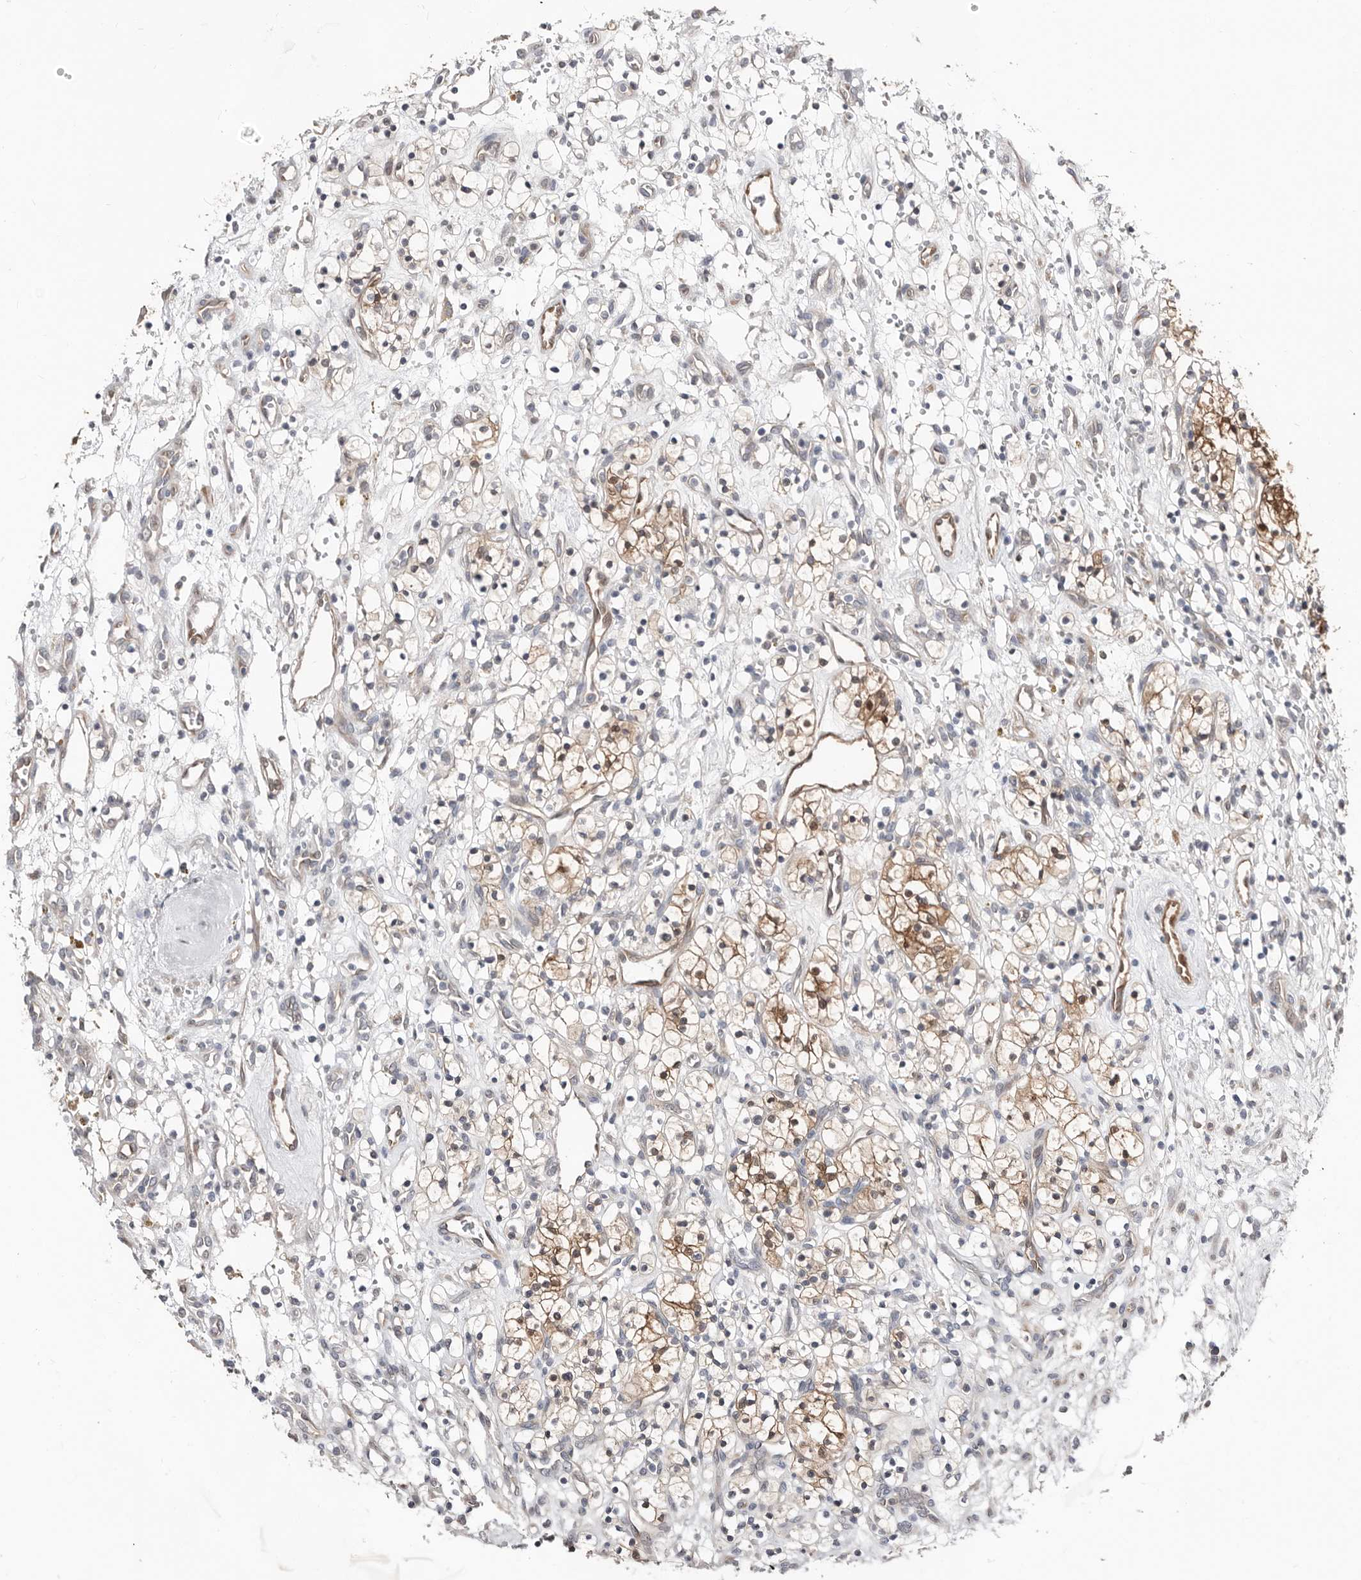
{"staining": {"intensity": "moderate", "quantity": "25%-75%", "location": "cytoplasmic/membranous"}, "tissue": "renal cancer", "cell_type": "Tumor cells", "image_type": "cancer", "snomed": [{"axis": "morphology", "description": "Adenocarcinoma, NOS"}, {"axis": "topography", "description": "Kidney"}], "caption": "Immunohistochemistry (DAB (3,3'-diaminobenzidine)) staining of human adenocarcinoma (renal) reveals moderate cytoplasmic/membranous protein expression in about 25%-75% of tumor cells. (brown staining indicates protein expression, while blue staining denotes nuclei).", "gene": "ASRGL1", "patient": {"sex": "female", "age": 57}}